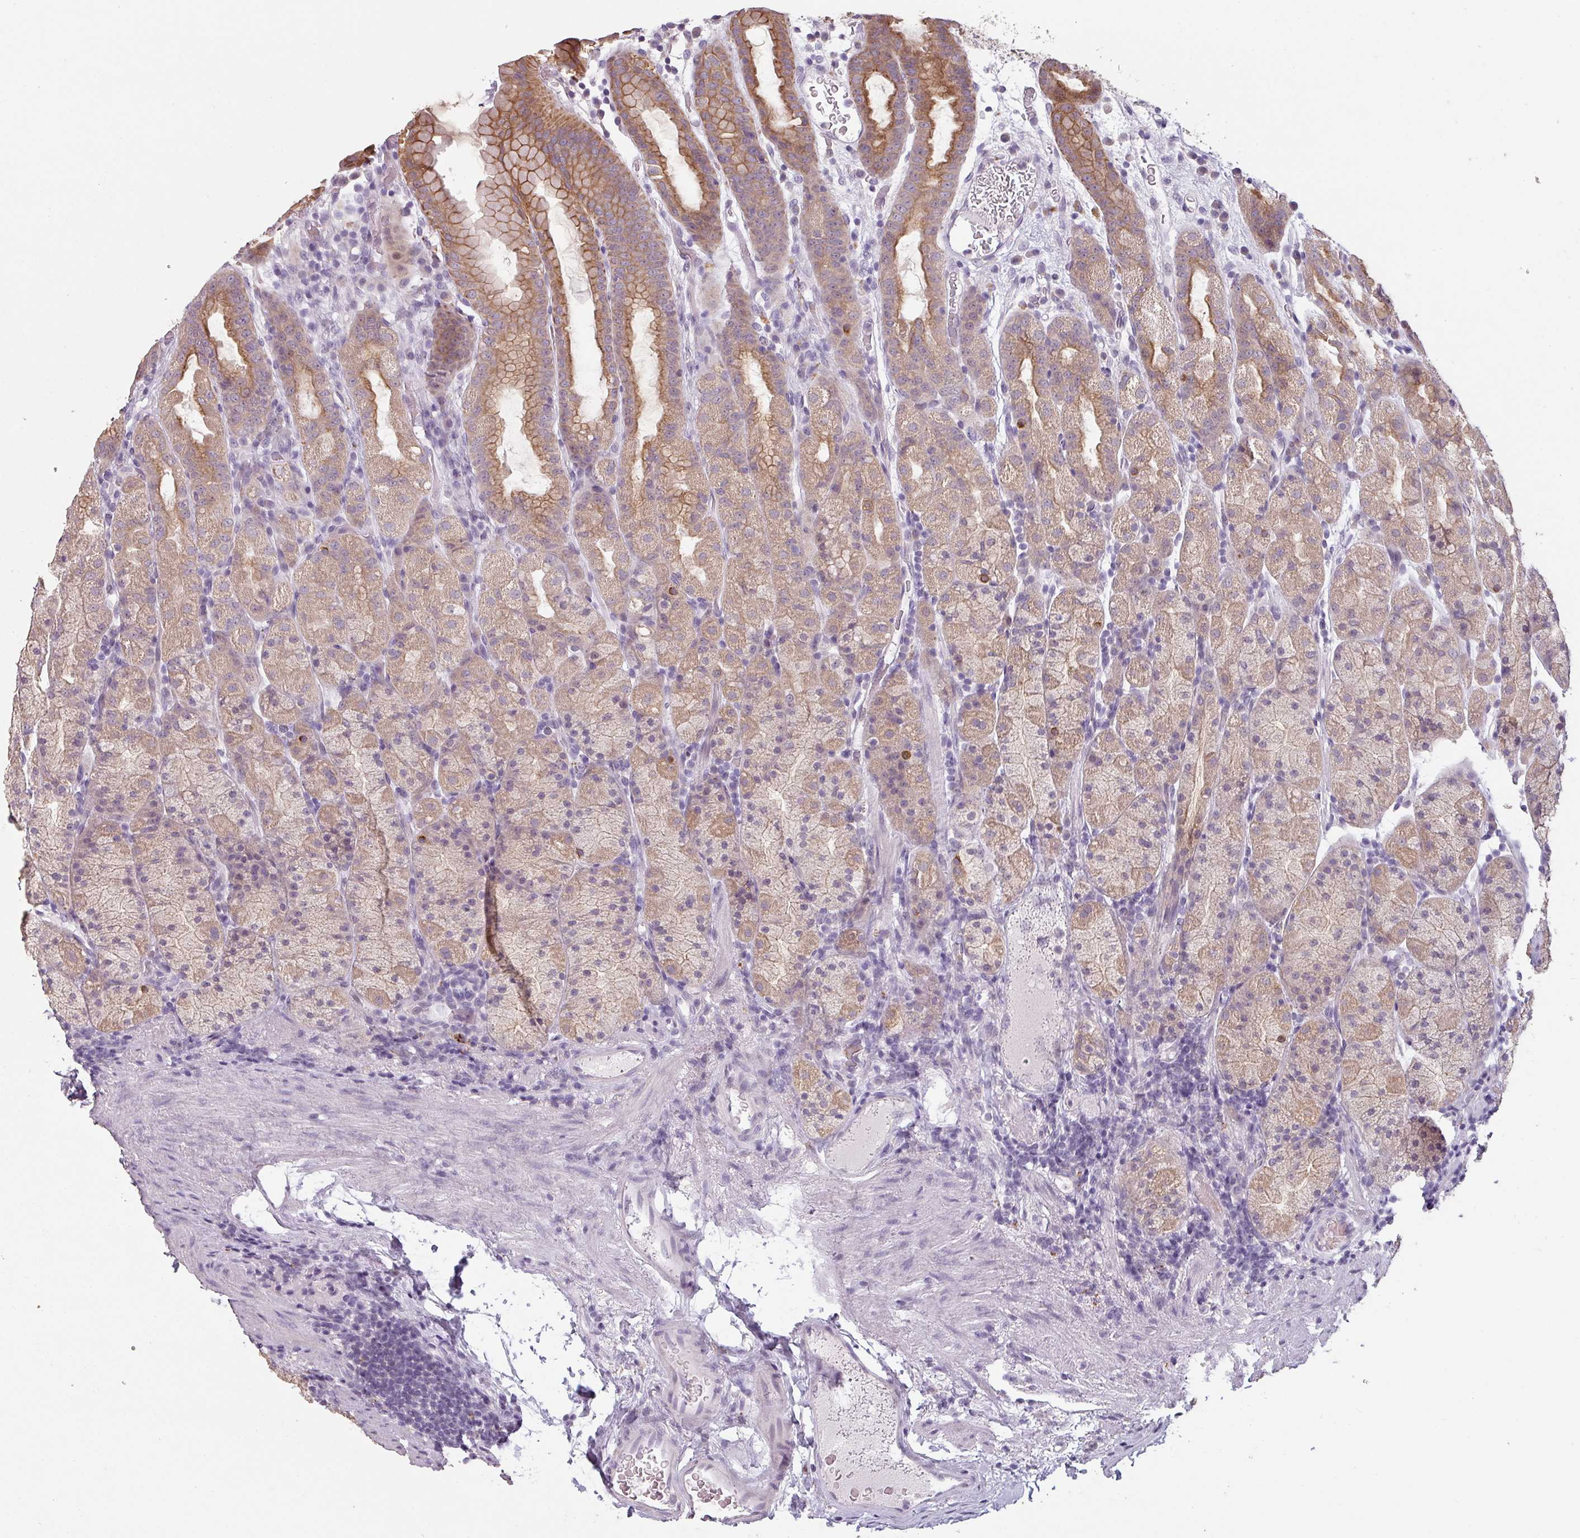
{"staining": {"intensity": "strong", "quantity": "25%-75%", "location": "cytoplasmic/membranous"}, "tissue": "stomach", "cell_type": "Glandular cells", "image_type": "normal", "snomed": [{"axis": "morphology", "description": "Normal tissue, NOS"}, {"axis": "topography", "description": "Stomach, upper"}, {"axis": "topography", "description": "Stomach, lower"}, {"axis": "topography", "description": "Small intestine"}], "caption": "Immunohistochemical staining of unremarkable stomach exhibits strong cytoplasmic/membranous protein staining in about 25%-75% of glandular cells.", "gene": "LYPLA1", "patient": {"sex": "male", "age": 68}}